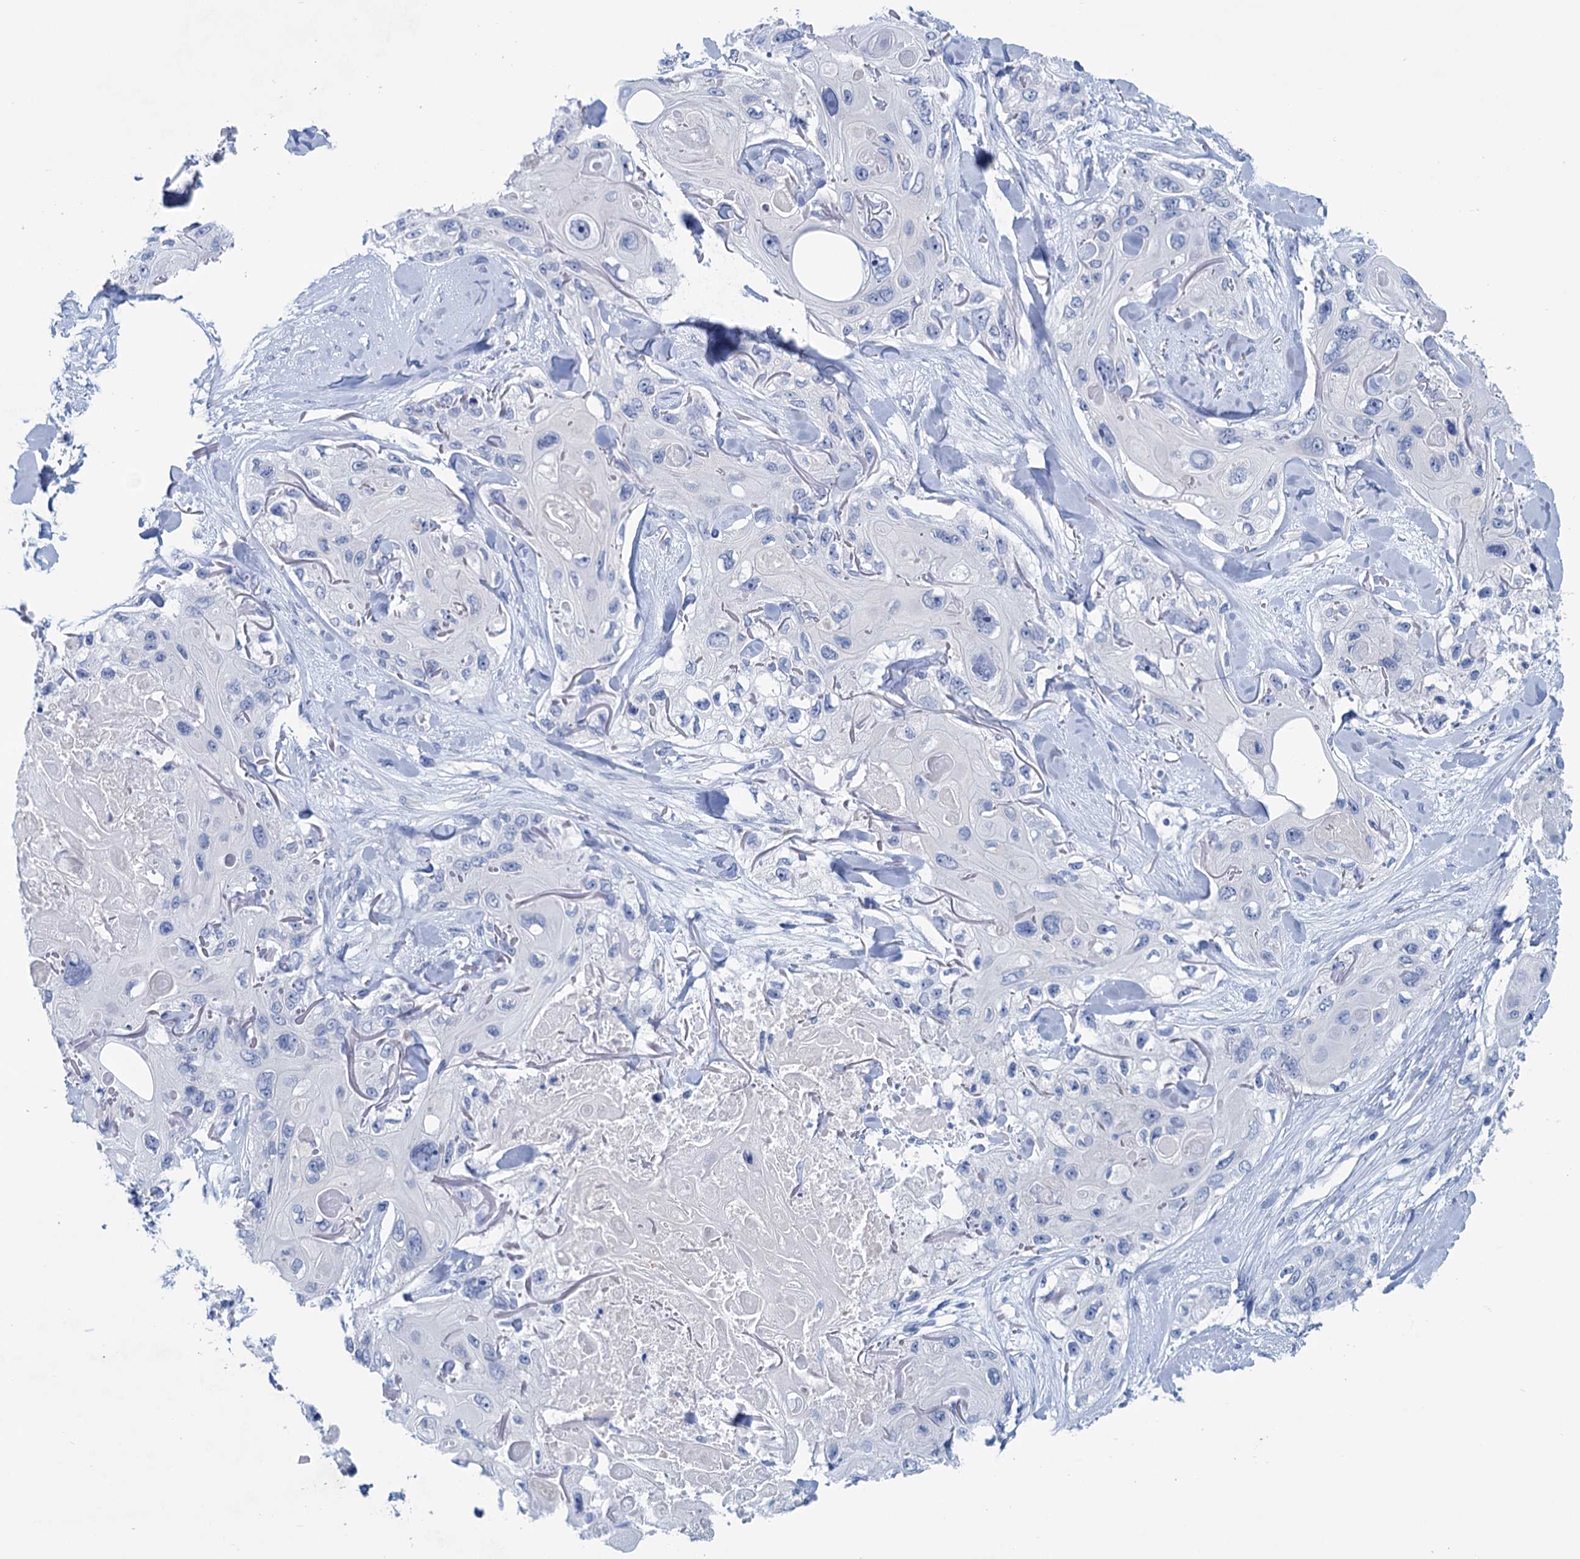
{"staining": {"intensity": "negative", "quantity": "none", "location": "none"}, "tissue": "skin cancer", "cell_type": "Tumor cells", "image_type": "cancer", "snomed": [{"axis": "morphology", "description": "Normal tissue, NOS"}, {"axis": "morphology", "description": "Squamous cell carcinoma, NOS"}, {"axis": "topography", "description": "Skin"}], "caption": "The micrograph demonstrates no significant expression in tumor cells of squamous cell carcinoma (skin).", "gene": "MYOZ3", "patient": {"sex": "male", "age": 72}}